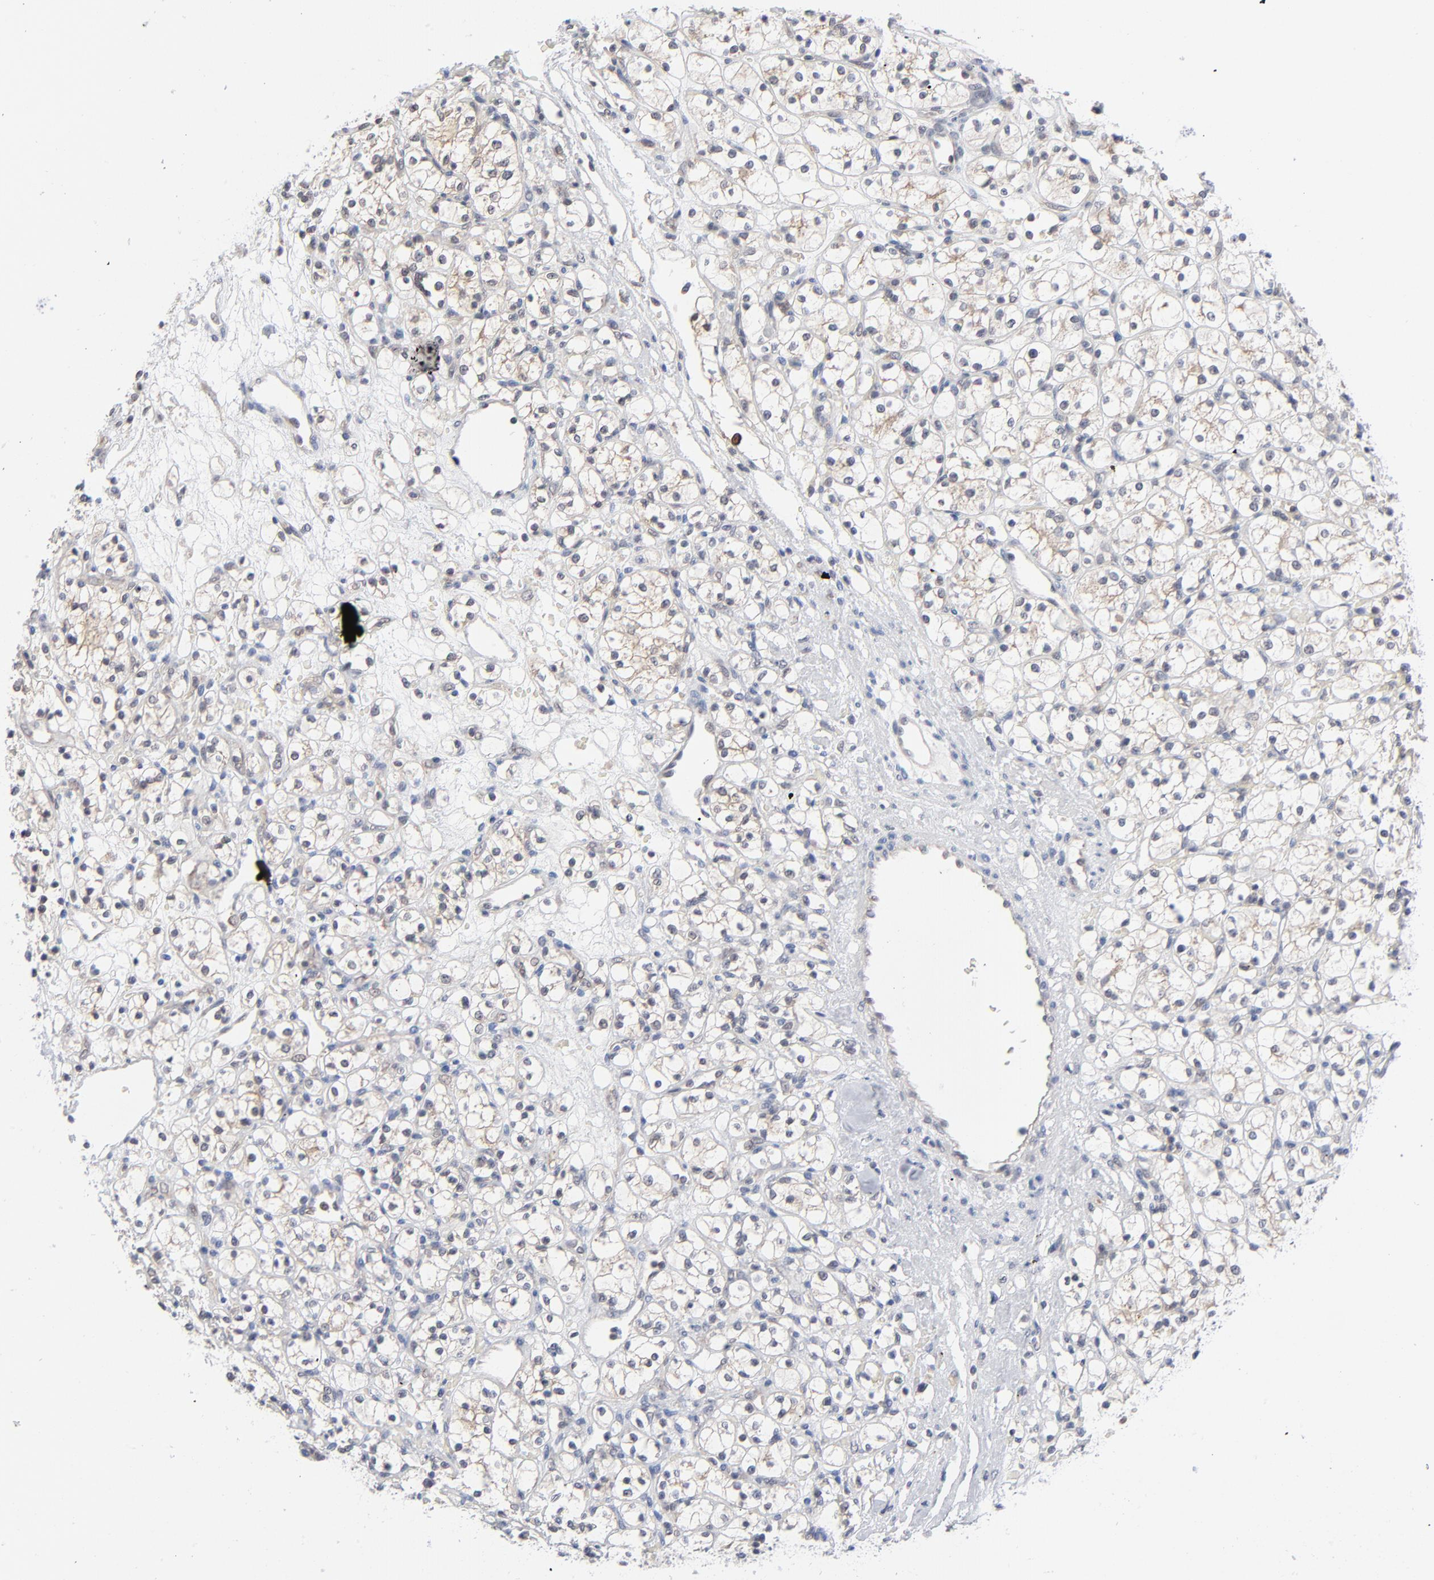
{"staining": {"intensity": "weak", "quantity": "25%-75%", "location": "cytoplasmic/membranous"}, "tissue": "renal cancer", "cell_type": "Tumor cells", "image_type": "cancer", "snomed": [{"axis": "morphology", "description": "Adenocarcinoma, NOS"}, {"axis": "topography", "description": "Kidney"}], "caption": "IHC (DAB) staining of renal cancer displays weak cytoplasmic/membranous protein expression in about 25%-75% of tumor cells.", "gene": "RPS6KB1", "patient": {"sex": "female", "age": 60}}